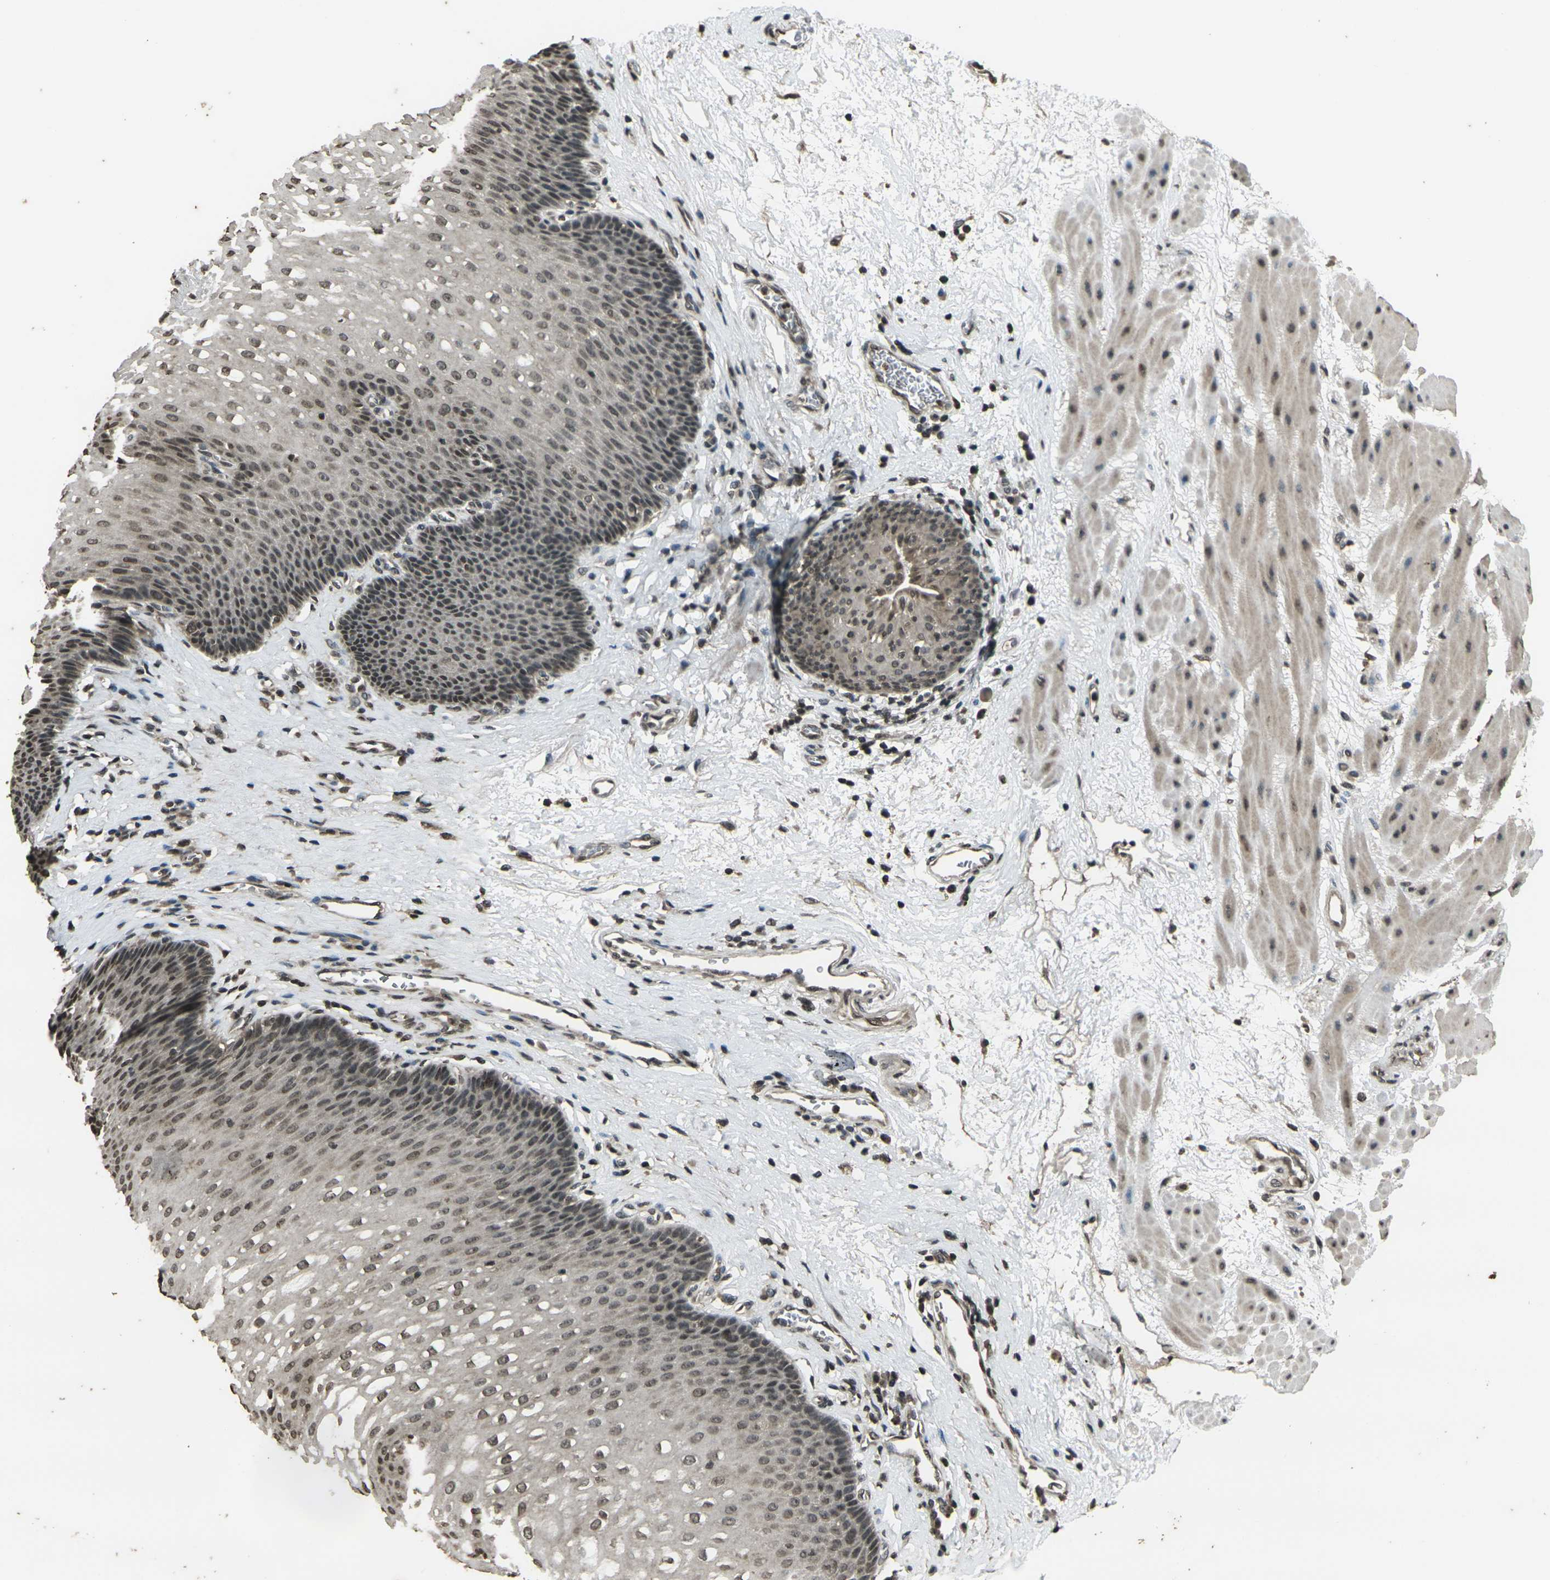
{"staining": {"intensity": "moderate", "quantity": ">75%", "location": "nuclear"}, "tissue": "esophagus", "cell_type": "Squamous epithelial cells", "image_type": "normal", "snomed": [{"axis": "morphology", "description": "Normal tissue, NOS"}, {"axis": "topography", "description": "Esophagus"}], "caption": "Immunohistochemistry histopathology image of benign human esophagus stained for a protein (brown), which shows medium levels of moderate nuclear staining in about >75% of squamous epithelial cells.", "gene": "PRPF8", "patient": {"sex": "male", "age": 48}}